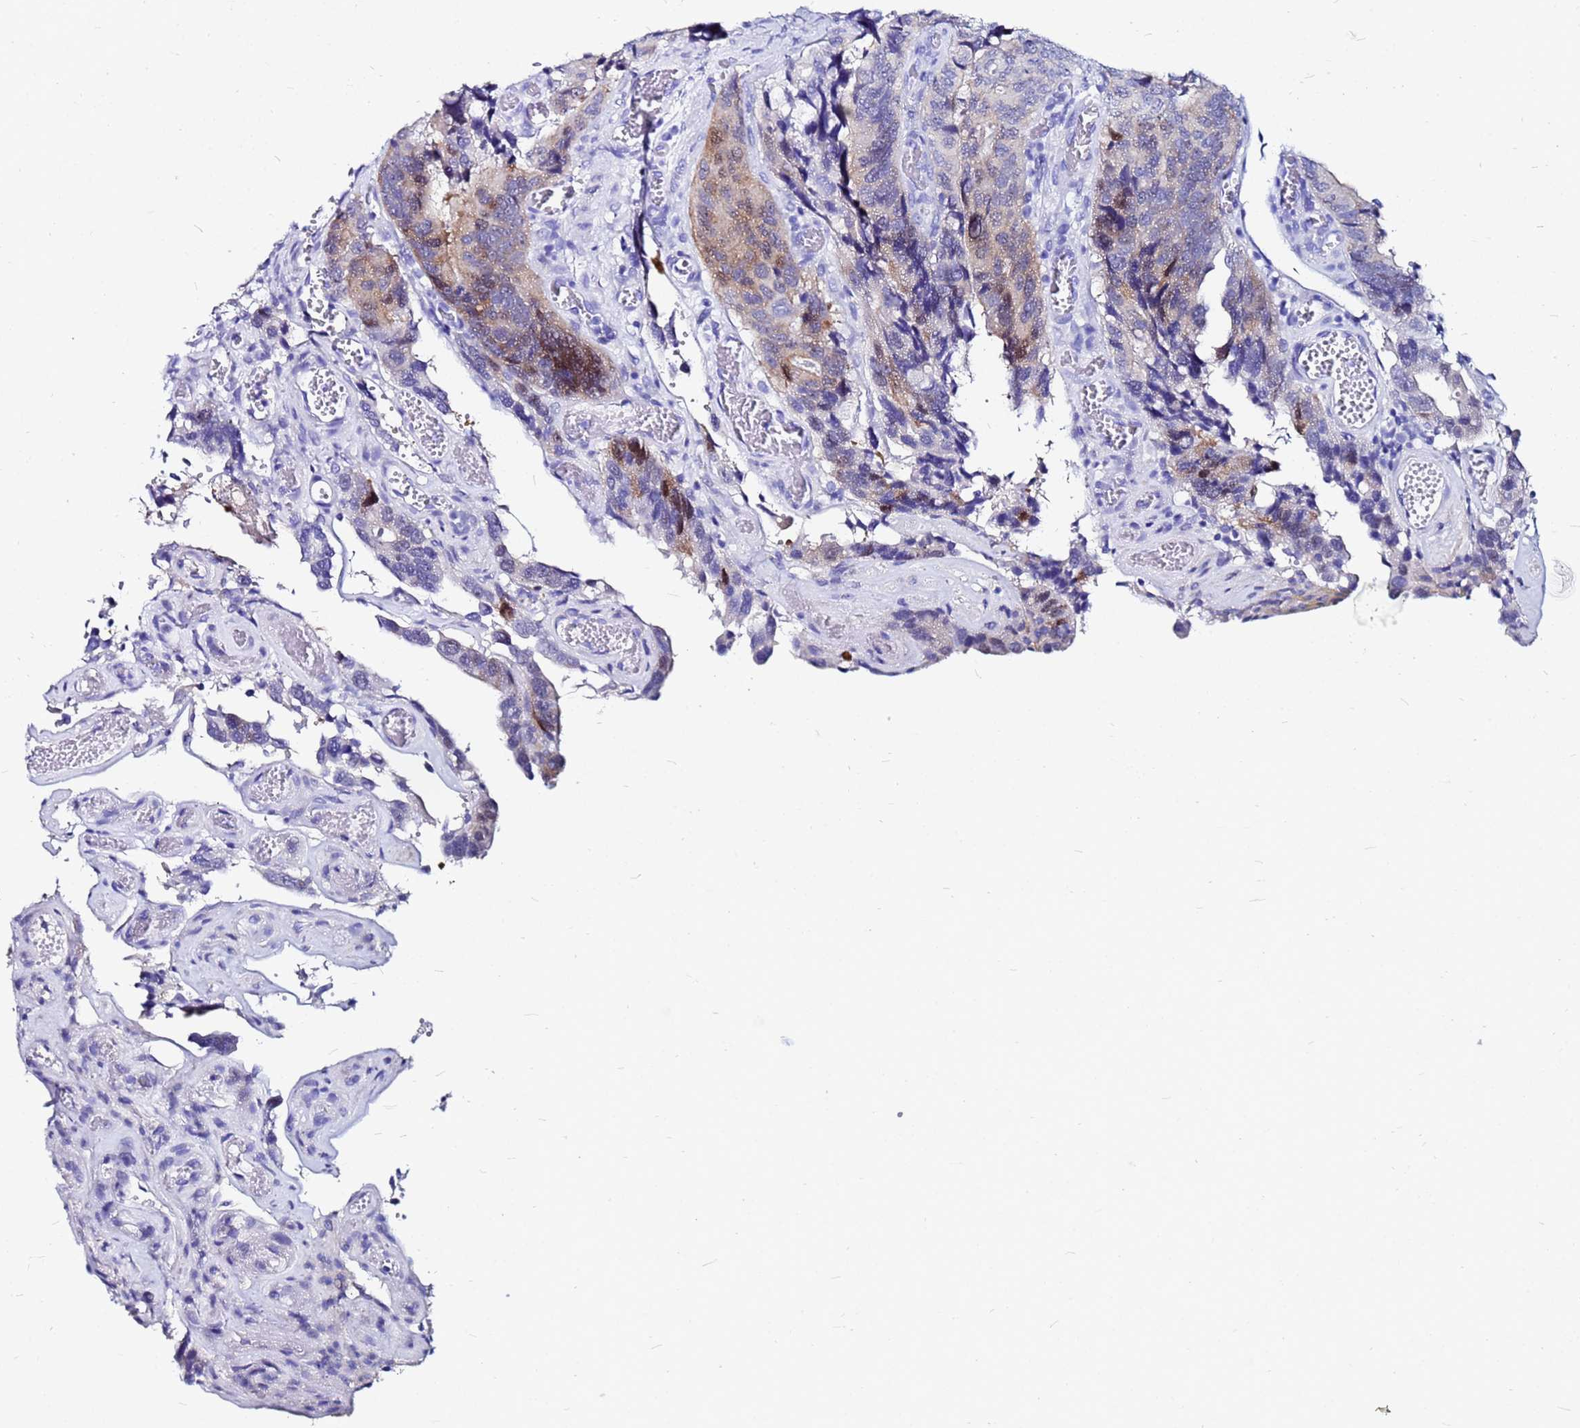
{"staining": {"intensity": "weak", "quantity": "<25%", "location": "cytoplasmic/membranous"}, "tissue": "colorectal cancer", "cell_type": "Tumor cells", "image_type": "cancer", "snomed": [{"axis": "morphology", "description": "Adenocarcinoma, NOS"}, {"axis": "topography", "description": "Colon"}], "caption": "Immunohistochemistry (IHC) image of colorectal cancer (adenocarcinoma) stained for a protein (brown), which displays no expression in tumor cells.", "gene": "PPP1R14C", "patient": {"sex": "male", "age": 84}}